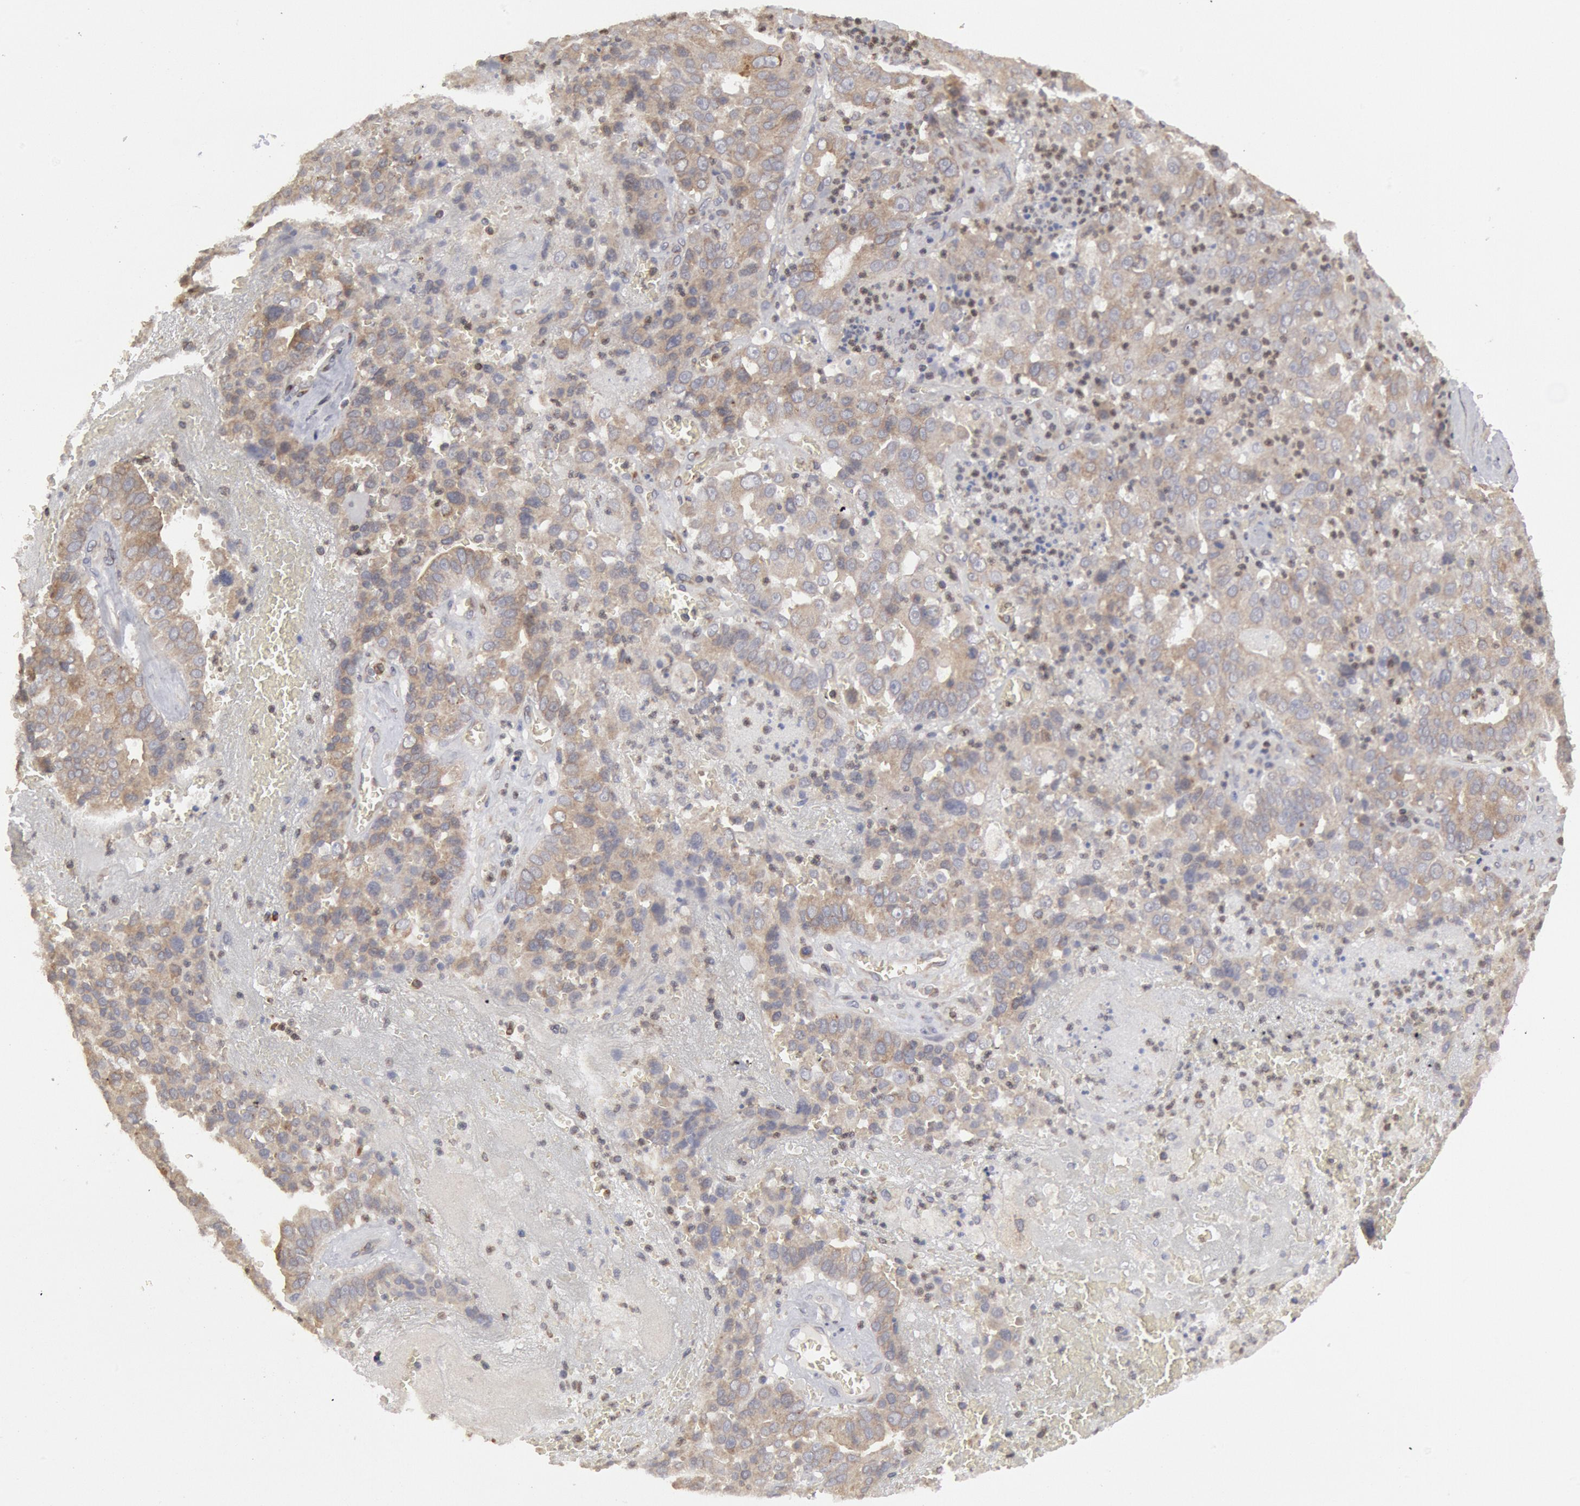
{"staining": {"intensity": "weak", "quantity": ">75%", "location": "cytoplasmic/membranous"}, "tissue": "liver cancer", "cell_type": "Tumor cells", "image_type": "cancer", "snomed": [{"axis": "morphology", "description": "Cholangiocarcinoma"}, {"axis": "topography", "description": "Liver"}], "caption": "DAB (3,3'-diaminobenzidine) immunohistochemical staining of human liver cancer demonstrates weak cytoplasmic/membranous protein expression in approximately >75% of tumor cells. (IHC, brightfield microscopy, high magnification).", "gene": "OSBPL8", "patient": {"sex": "female", "age": 79}}